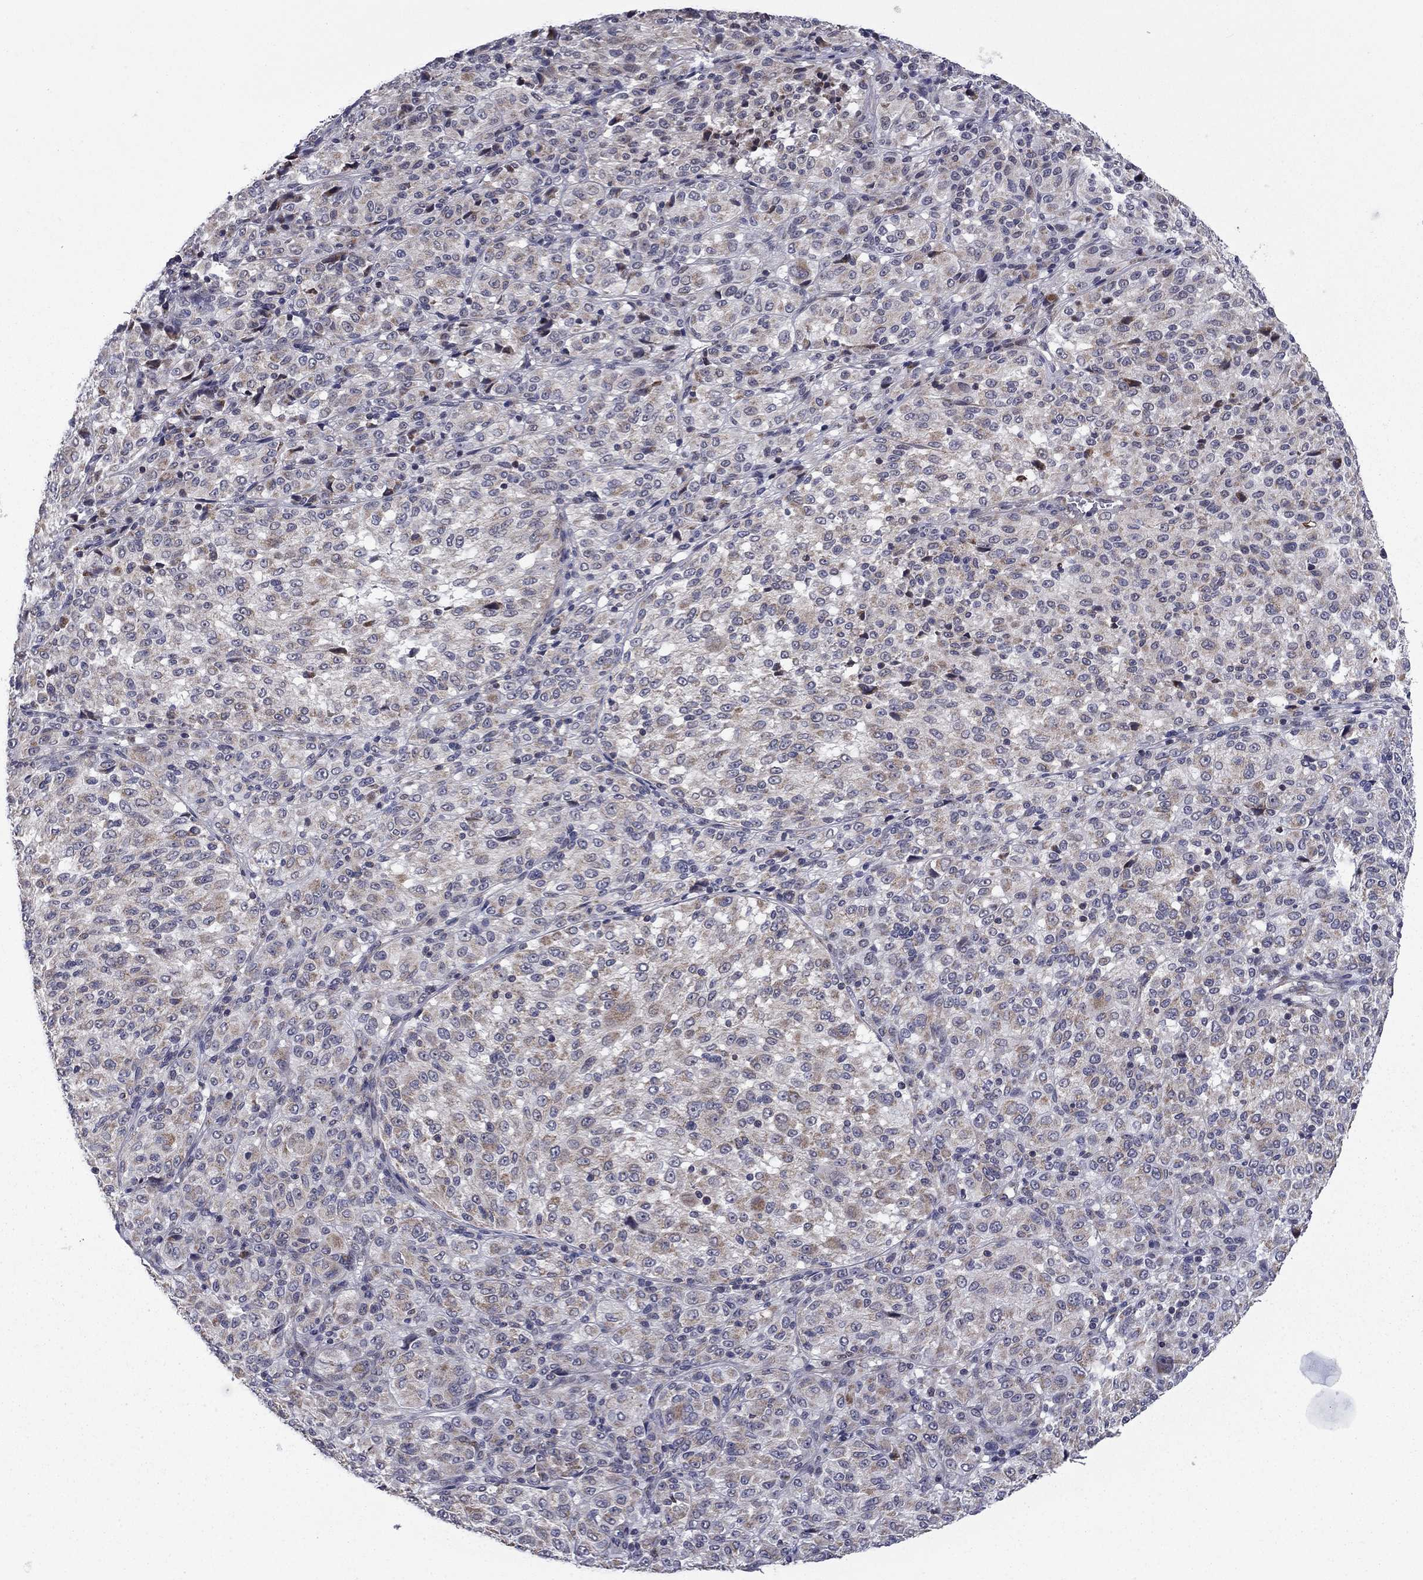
{"staining": {"intensity": "moderate", "quantity": "<25%", "location": "cytoplasmic/membranous"}, "tissue": "melanoma", "cell_type": "Tumor cells", "image_type": "cancer", "snomed": [{"axis": "morphology", "description": "Malignant melanoma, Metastatic site"}, {"axis": "topography", "description": "Brain"}], "caption": "Immunohistochemistry of melanoma shows low levels of moderate cytoplasmic/membranous positivity in about <25% of tumor cells. Immunohistochemistry stains the protein of interest in brown and the nuclei are stained blue.", "gene": "DOP1B", "patient": {"sex": "female", "age": 56}}